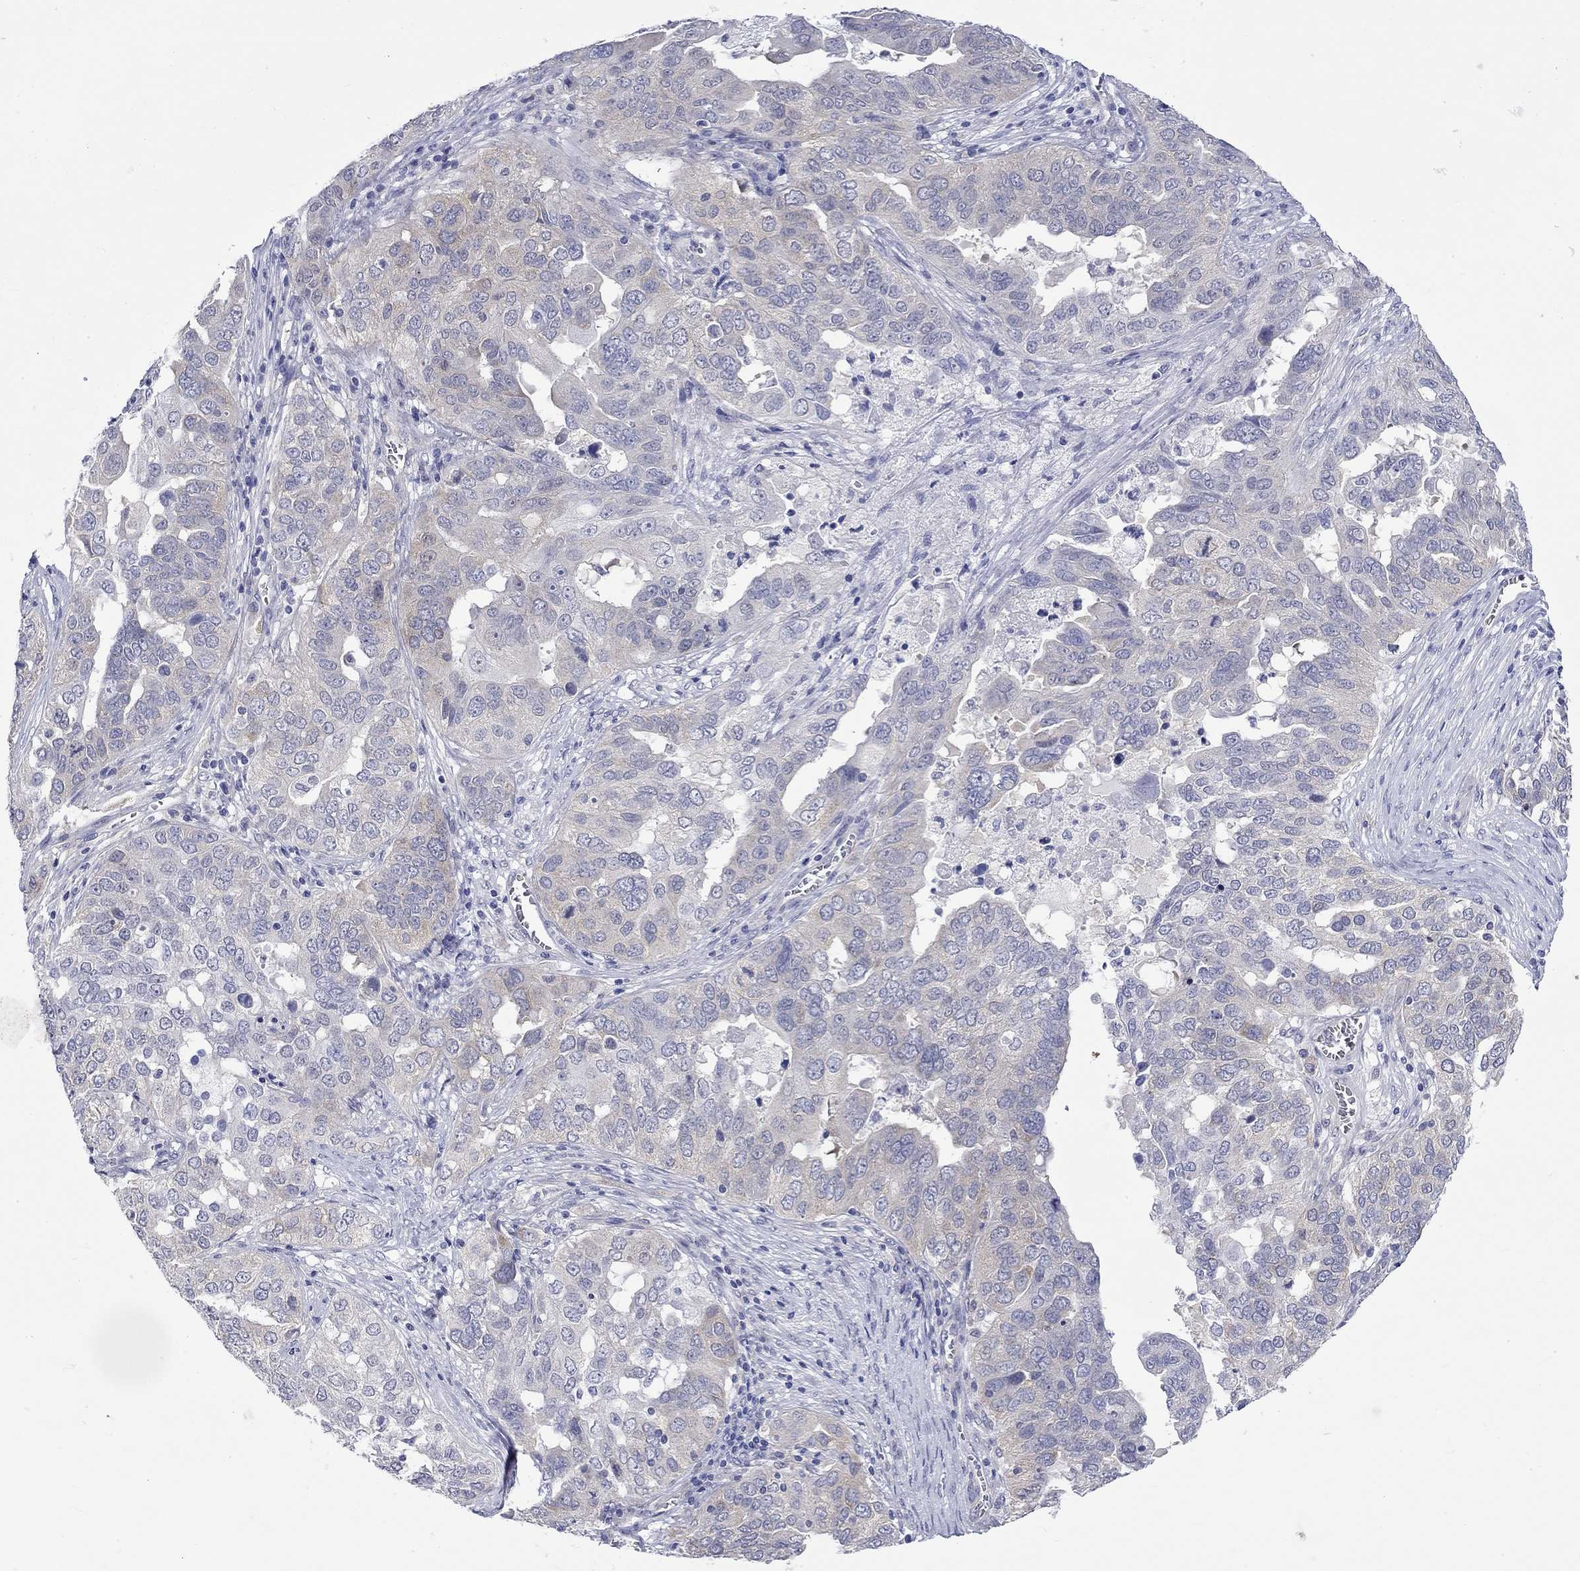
{"staining": {"intensity": "weak", "quantity": "<25%", "location": "cytoplasmic/membranous"}, "tissue": "ovarian cancer", "cell_type": "Tumor cells", "image_type": "cancer", "snomed": [{"axis": "morphology", "description": "Carcinoma, endometroid"}, {"axis": "topography", "description": "Soft tissue"}, {"axis": "topography", "description": "Ovary"}], "caption": "Ovarian cancer (endometroid carcinoma) stained for a protein using IHC exhibits no staining tumor cells.", "gene": "CERS1", "patient": {"sex": "female", "age": 52}}